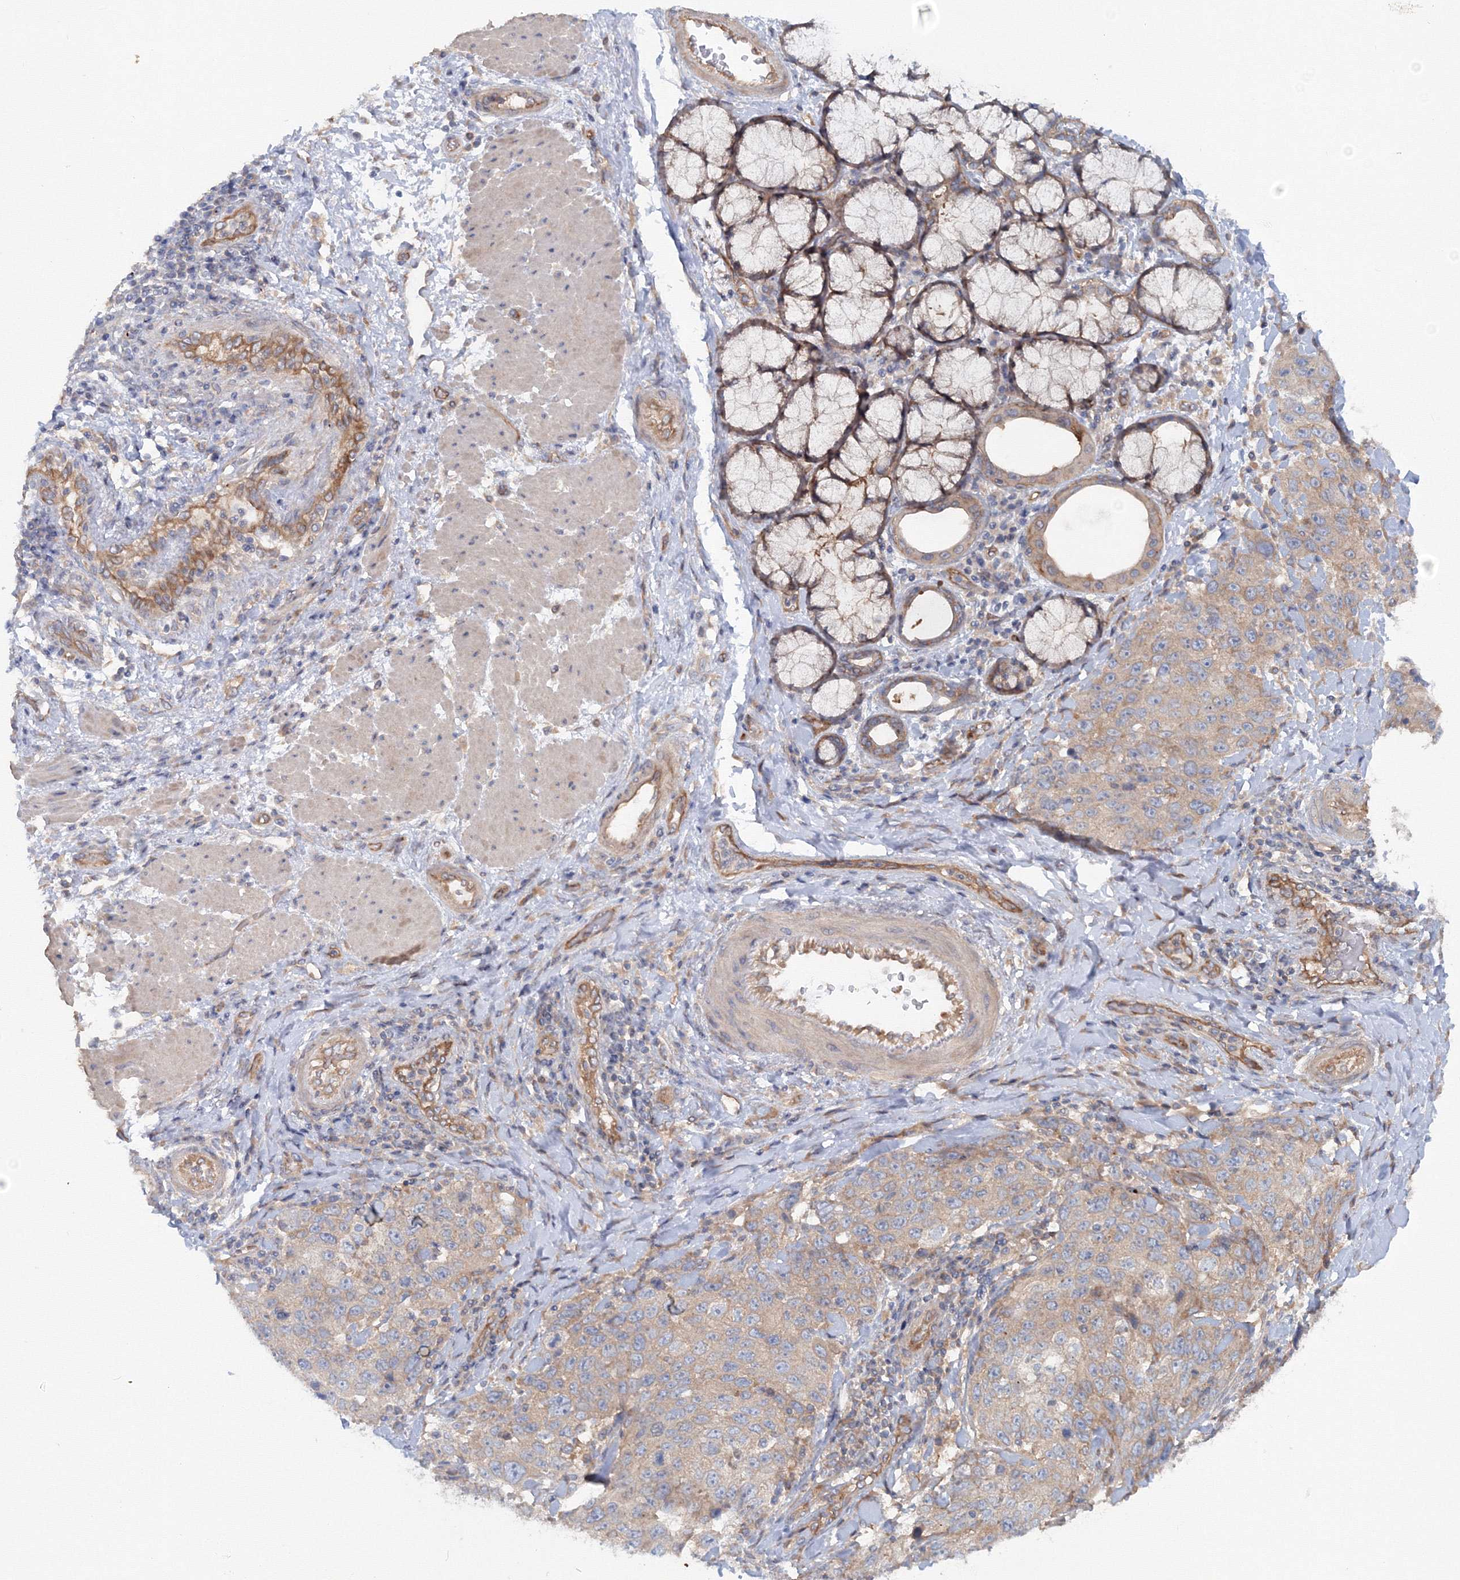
{"staining": {"intensity": "weak", "quantity": "<25%", "location": "cytoplasmic/membranous"}, "tissue": "stomach cancer", "cell_type": "Tumor cells", "image_type": "cancer", "snomed": [{"axis": "morphology", "description": "Adenocarcinoma, NOS"}, {"axis": "topography", "description": "Stomach"}], "caption": "High power microscopy micrograph of an immunohistochemistry image of adenocarcinoma (stomach), revealing no significant positivity in tumor cells. (Immunohistochemistry (ihc), brightfield microscopy, high magnification).", "gene": "EXOC1", "patient": {"sex": "male", "age": 48}}